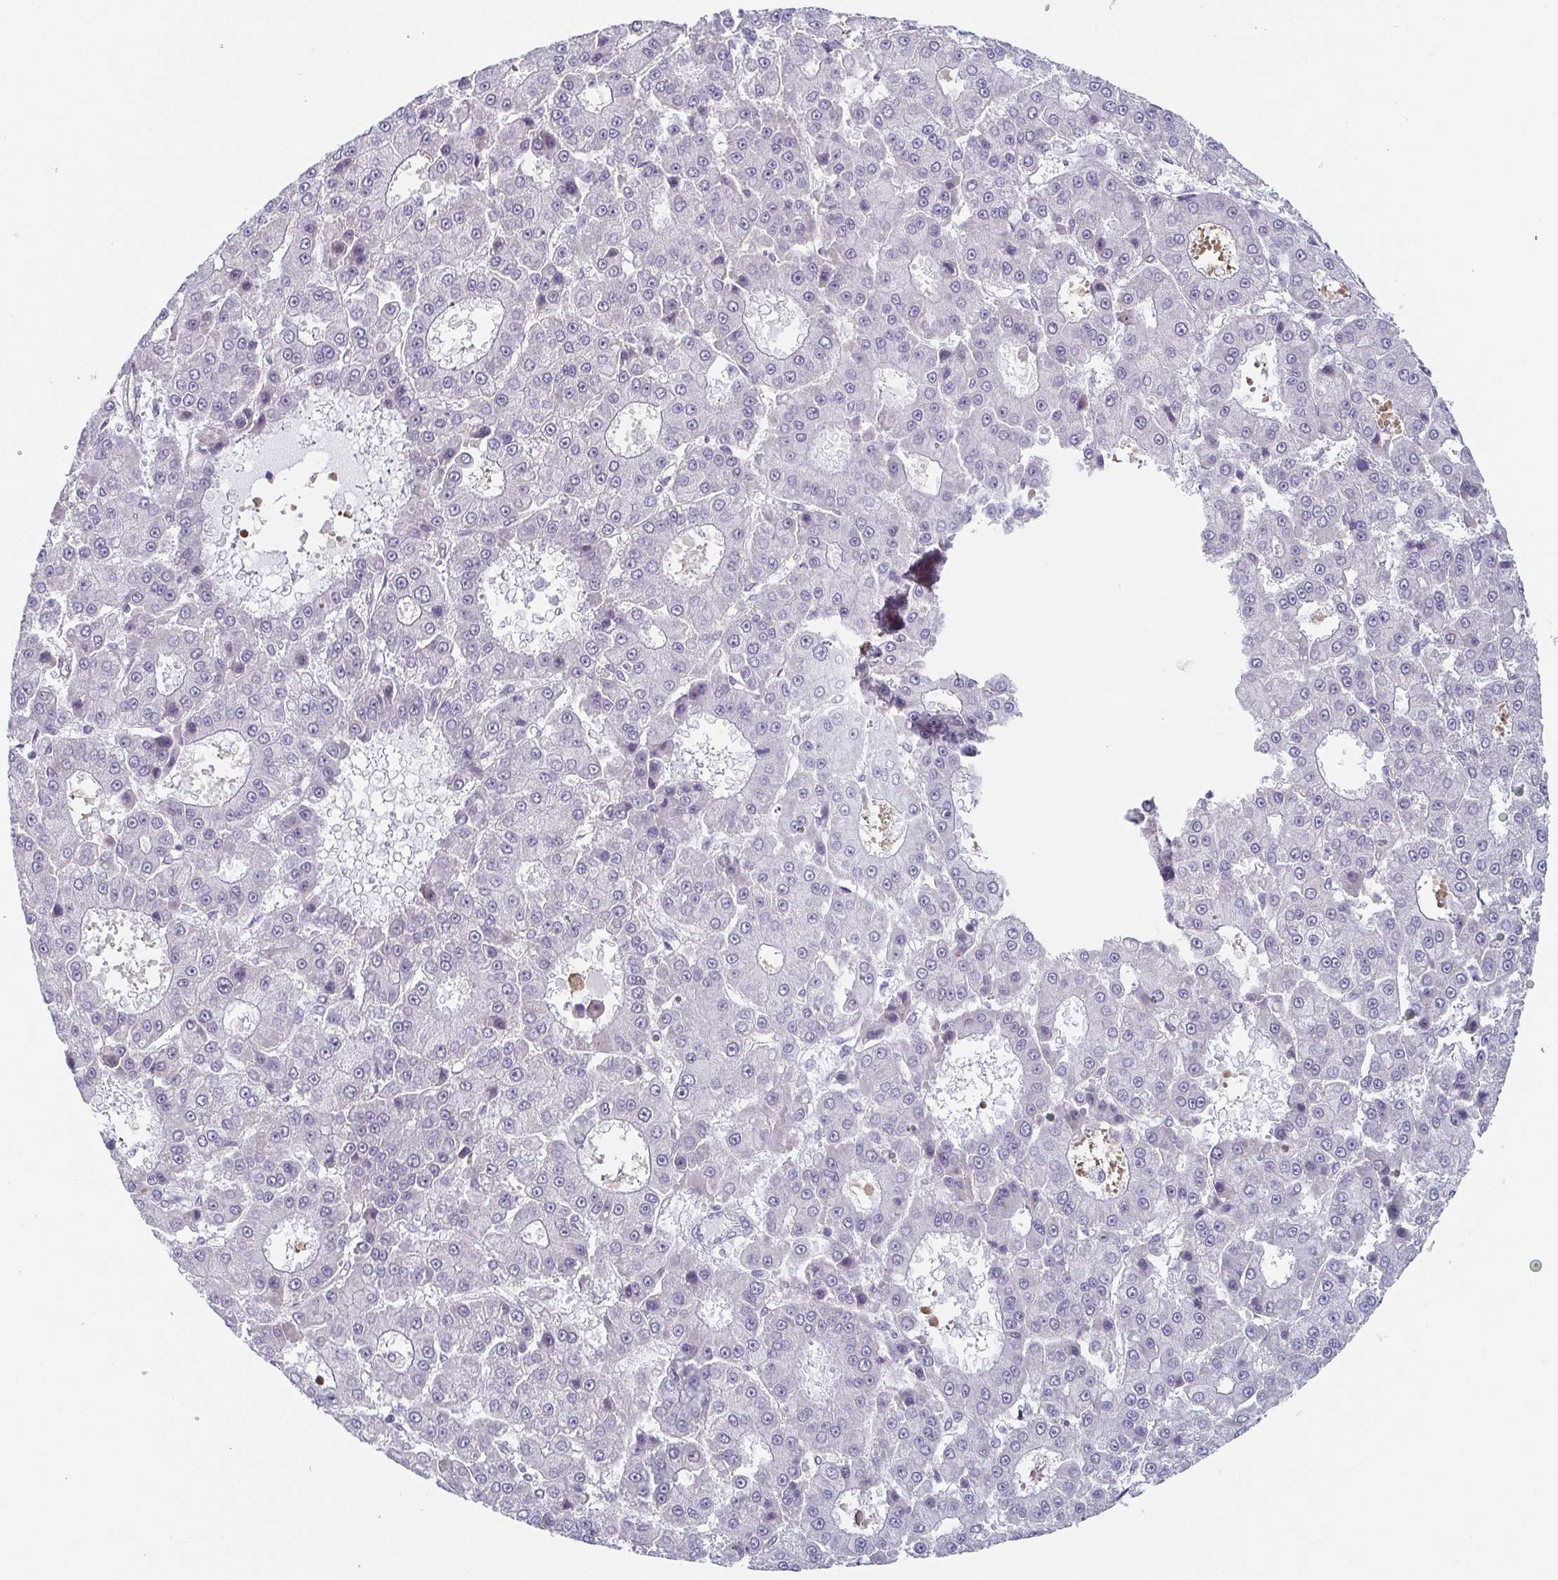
{"staining": {"intensity": "negative", "quantity": "none", "location": "none"}, "tissue": "liver cancer", "cell_type": "Tumor cells", "image_type": "cancer", "snomed": [{"axis": "morphology", "description": "Carcinoma, Hepatocellular, NOS"}, {"axis": "topography", "description": "Liver"}], "caption": "The histopathology image demonstrates no significant expression in tumor cells of hepatocellular carcinoma (liver).", "gene": "EXOSC7", "patient": {"sex": "male", "age": 70}}